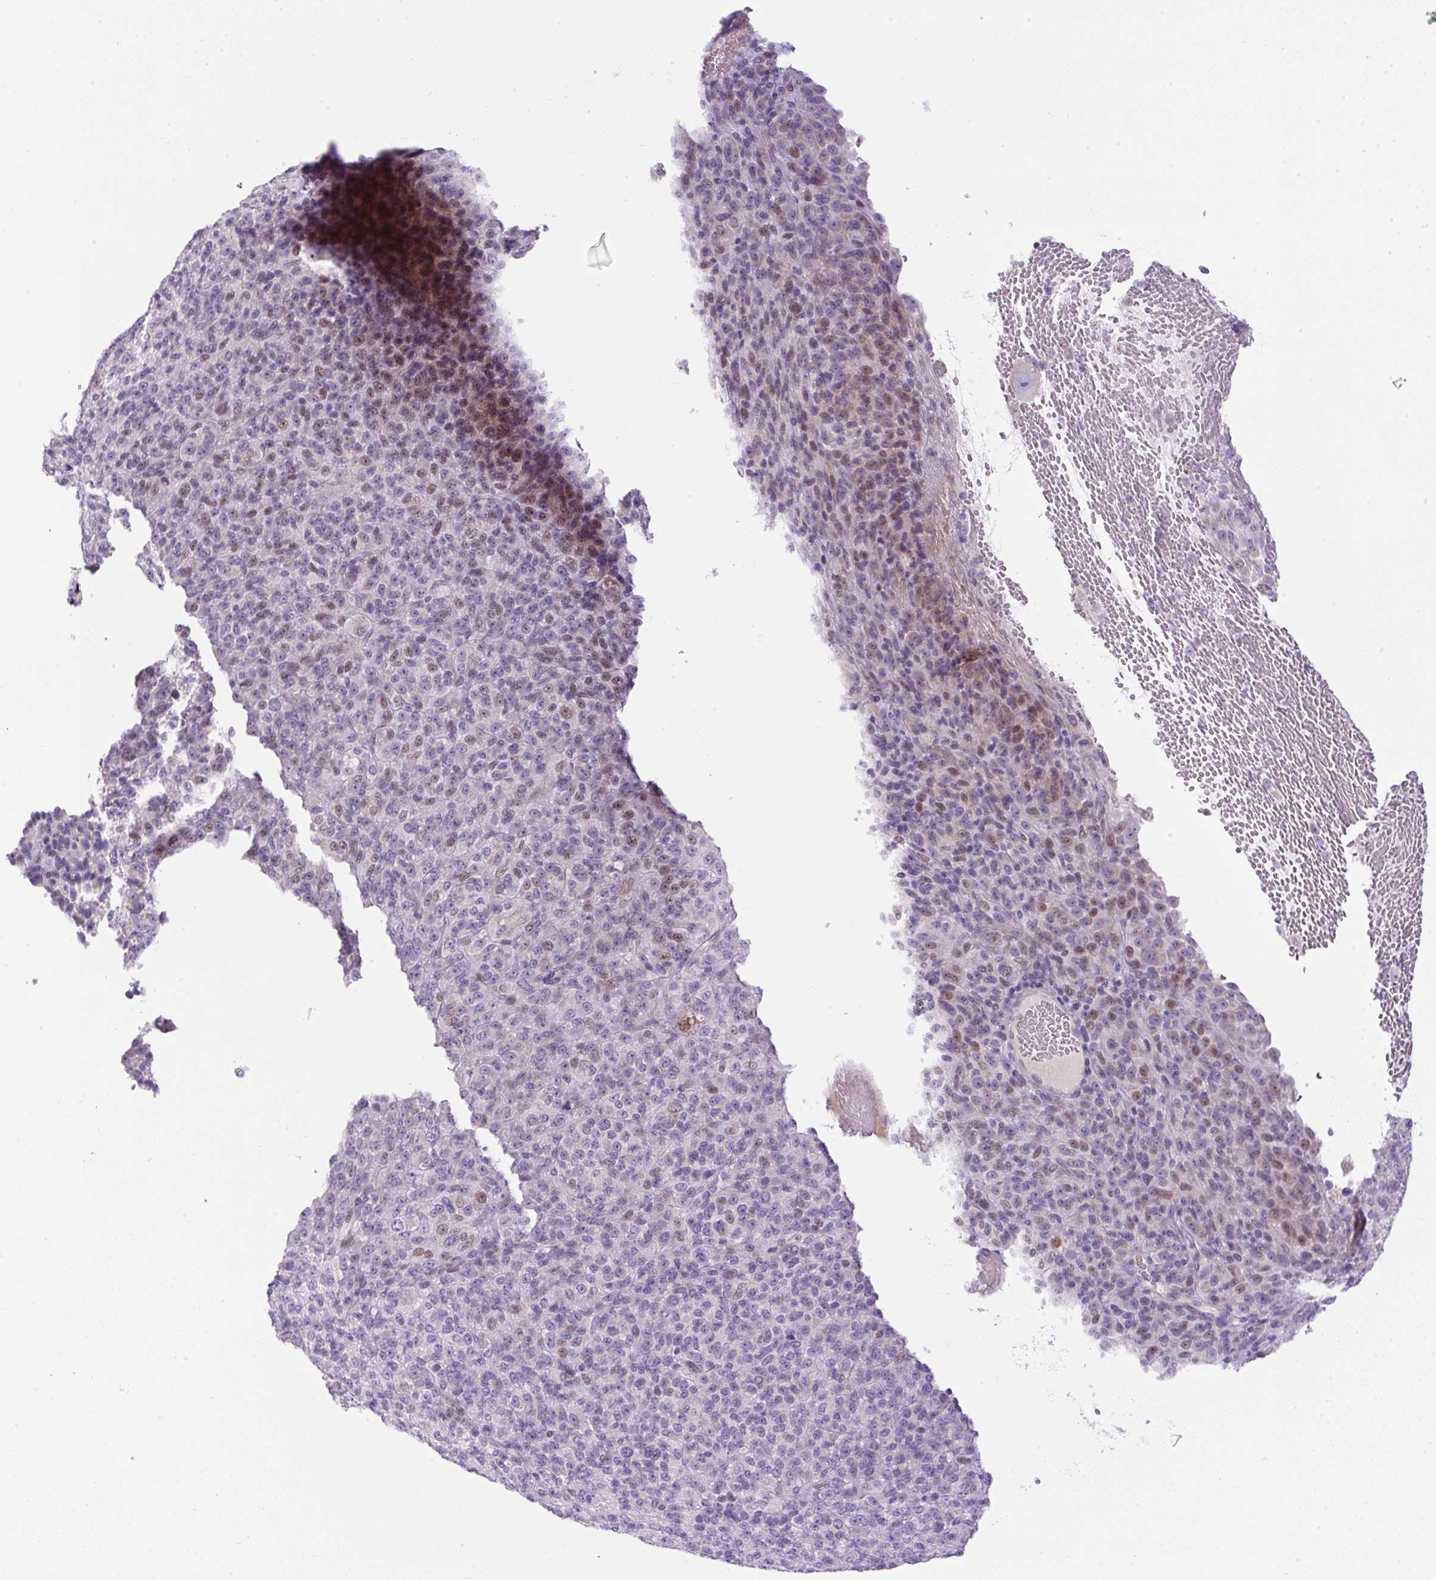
{"staining": {"intensity": "negative", "quantity": "none", "location": "none"}, "tissue": "melanoma", "cell_type": "Tumor cells", "image_type": "cancer", "snomed": [{"axis": "morphology", "description": "Malignant melanoma, Metastatic site"}, {"axis": "topography", "description": "Brain"}], "caption": "Protein analysis of melanoma demonstrates no significant staining in tumor cells.", "gene": "FGFBP3", "patient": {"sex": "female", "age": 56}}